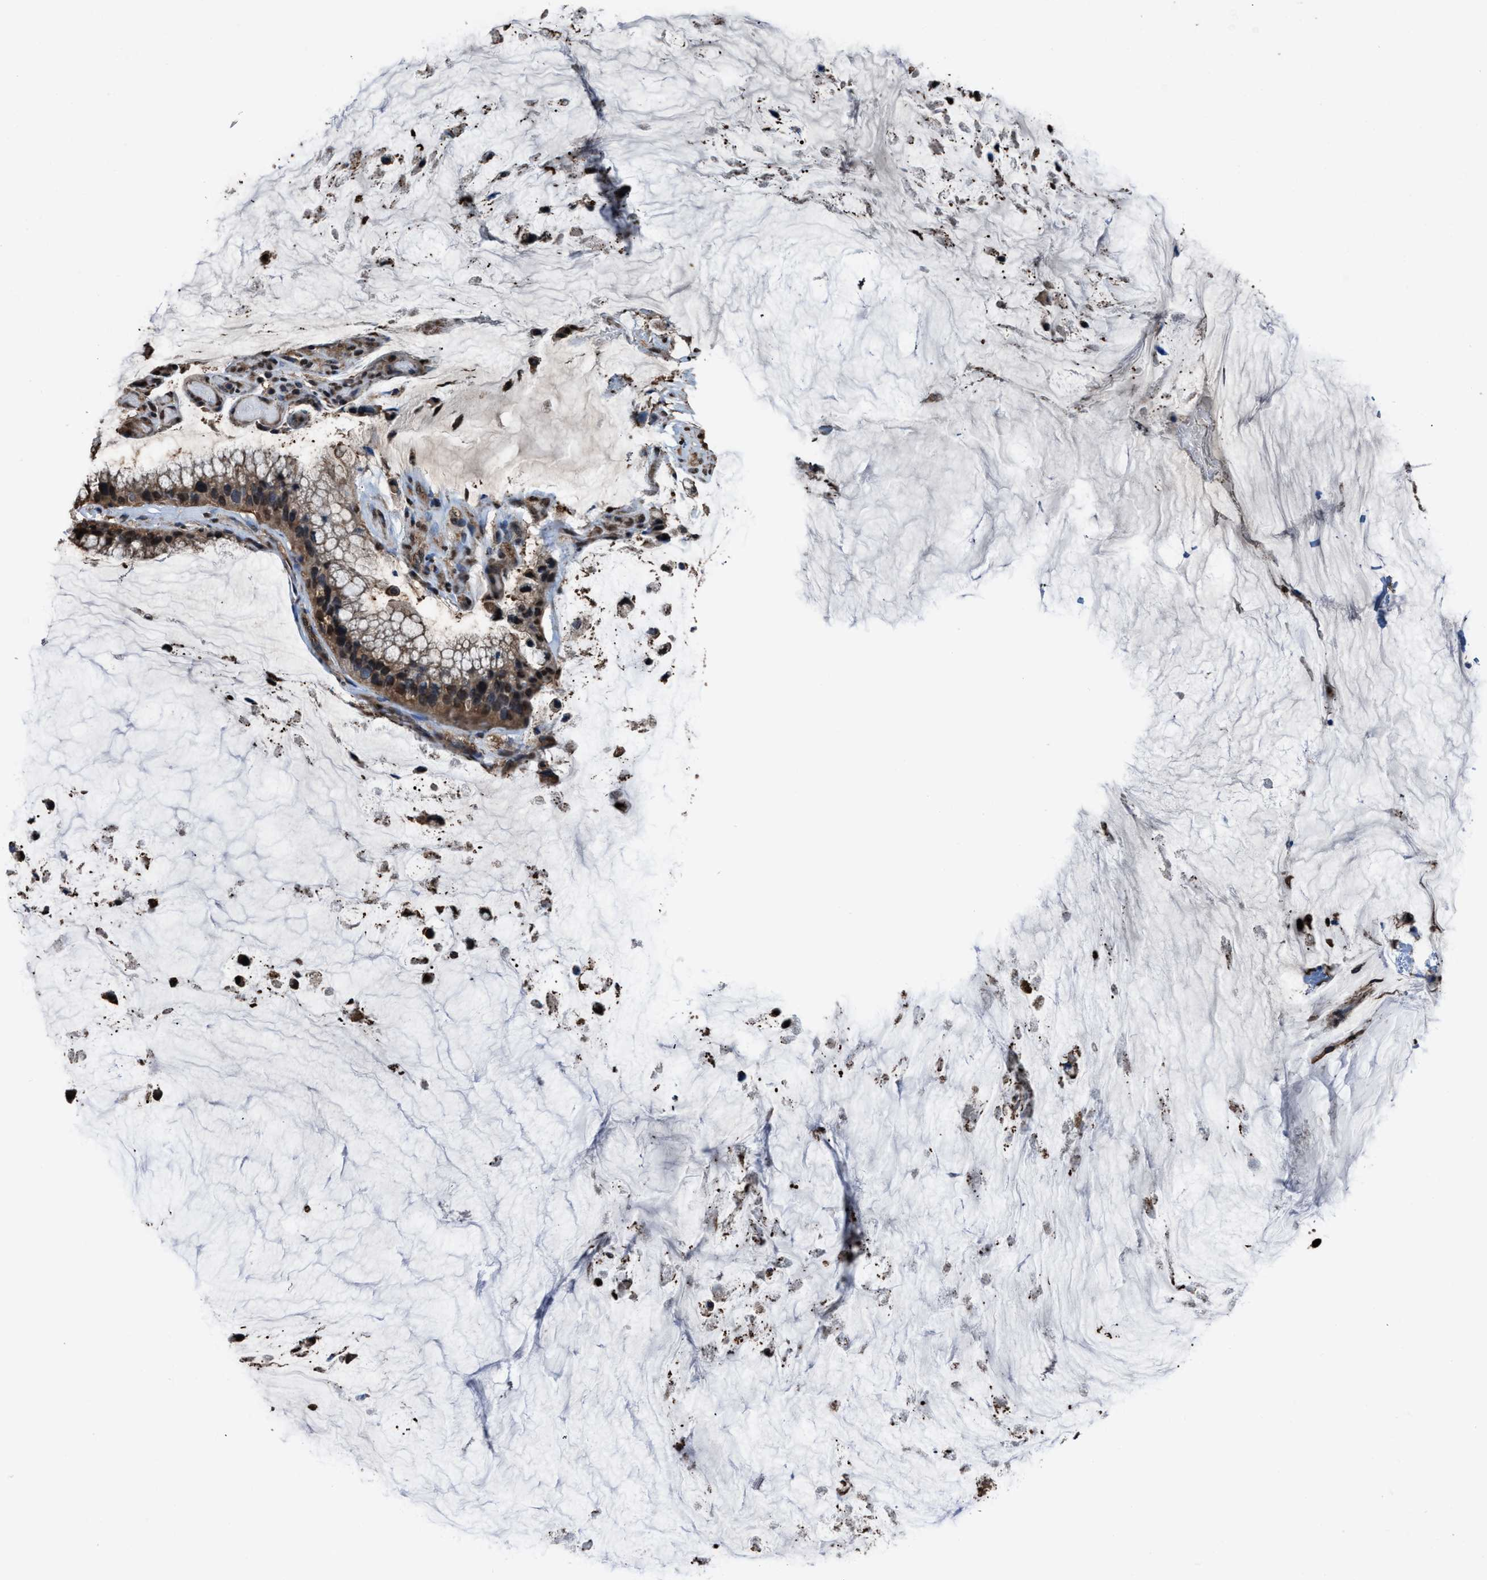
{"staining": {"intensity": "moderate", "quantity": ">75%", "location": "cytoplasmic/membranous,nuclear"}, "tissue": "ovarian cancer", "cell_type": "Tumor cells", "image_type": "cancer", "snomed": [{"axis": "morphology", "description": "Cystadenocarcinoma, mucinous, NOS"}, {"axis": "topography", "description": "Ovary"}], "caption": "Mucinous cystadenocarcinoma (ovarian) was stained to show a protein in brown. There is medium levels of moderate cytoplasmic/membranous and nuclear expression in about >75% of tumor cells.", "gene": "FNTA", "patient": {"sex": "female", "age": 39}}